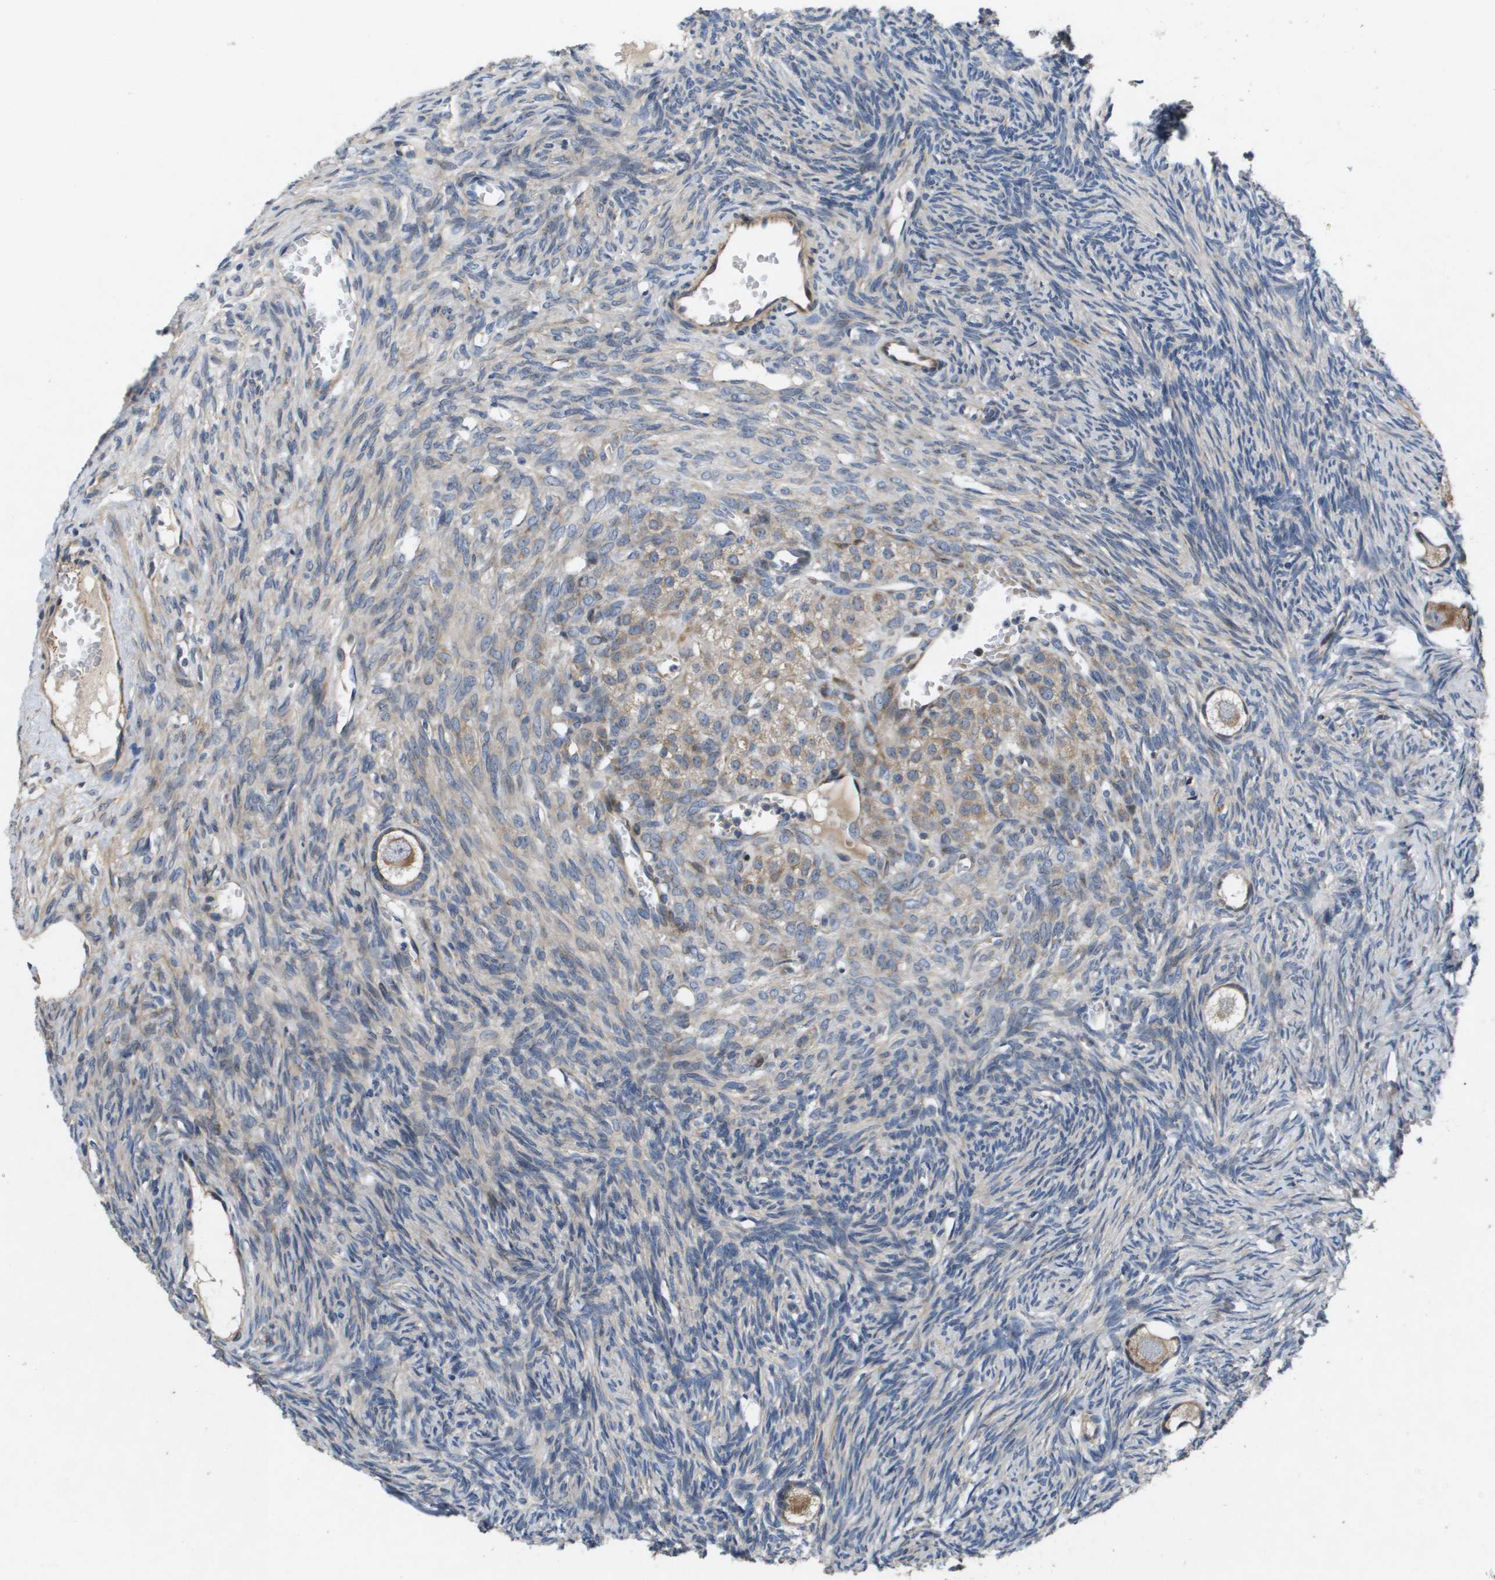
{"staining": {"intensity": "weak", "quantity": ">75%", "location": "cytoplasmic/membranous"}, "tissue": "ovary", "cell_type": "Follicle cells", "image_type": "normal", "snomed": [{"axis": "morphology", "description": "Normal tissue, NOS"}, {"axis": "topography", "description": "Ovary"}], "caption": "This image exhibits immunohistochemistry staining of benign ovary, with low weak cytoplasmic/membranous expression in about >75% of follicle cells.", "gene": "ENTPD2", "patient": {"sex": "female", "age": 27}}